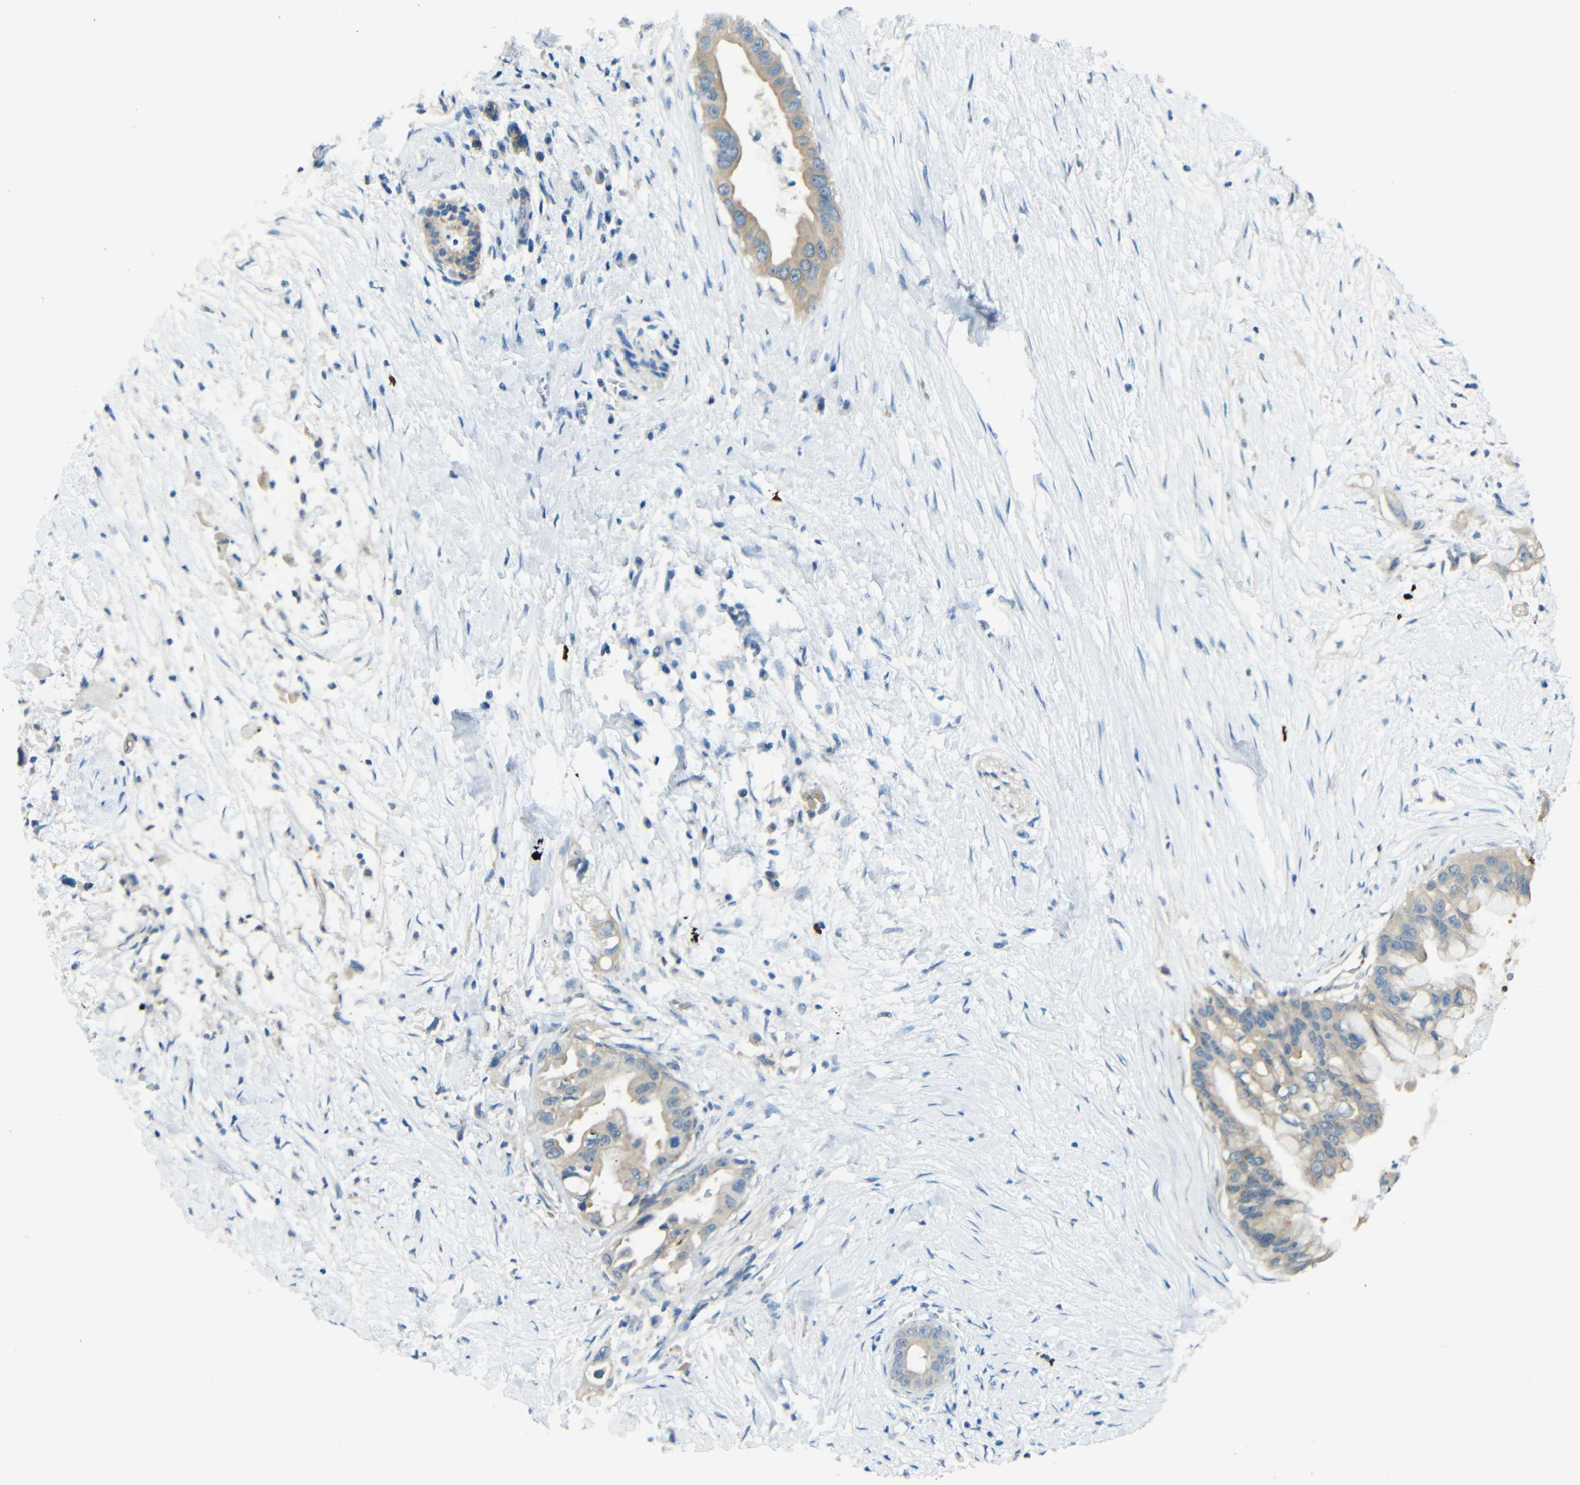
{"staining": {"intensity": "weak", "quantity": ">75%", "location": "cytoplasmic/membranous"}, "tissue": "pancreatic cancer", "cell_type": "Tumor cells", "image_type": "cancer", "snomed": [{"axis": "morphology", "description": "Adenocarcinoma, NOS"}, {"axis": "topography", "description": "Pancreas"}], "caption": "Immunohistochemical staining of pancreatic cancer (adenocarcinoma) displays low levels of weak cytoplasmic/membranous protein staining in approximately >75% of tumor cells.", "gene": "CYP26B1", "patient": {"sex": "male", "age": 55}}